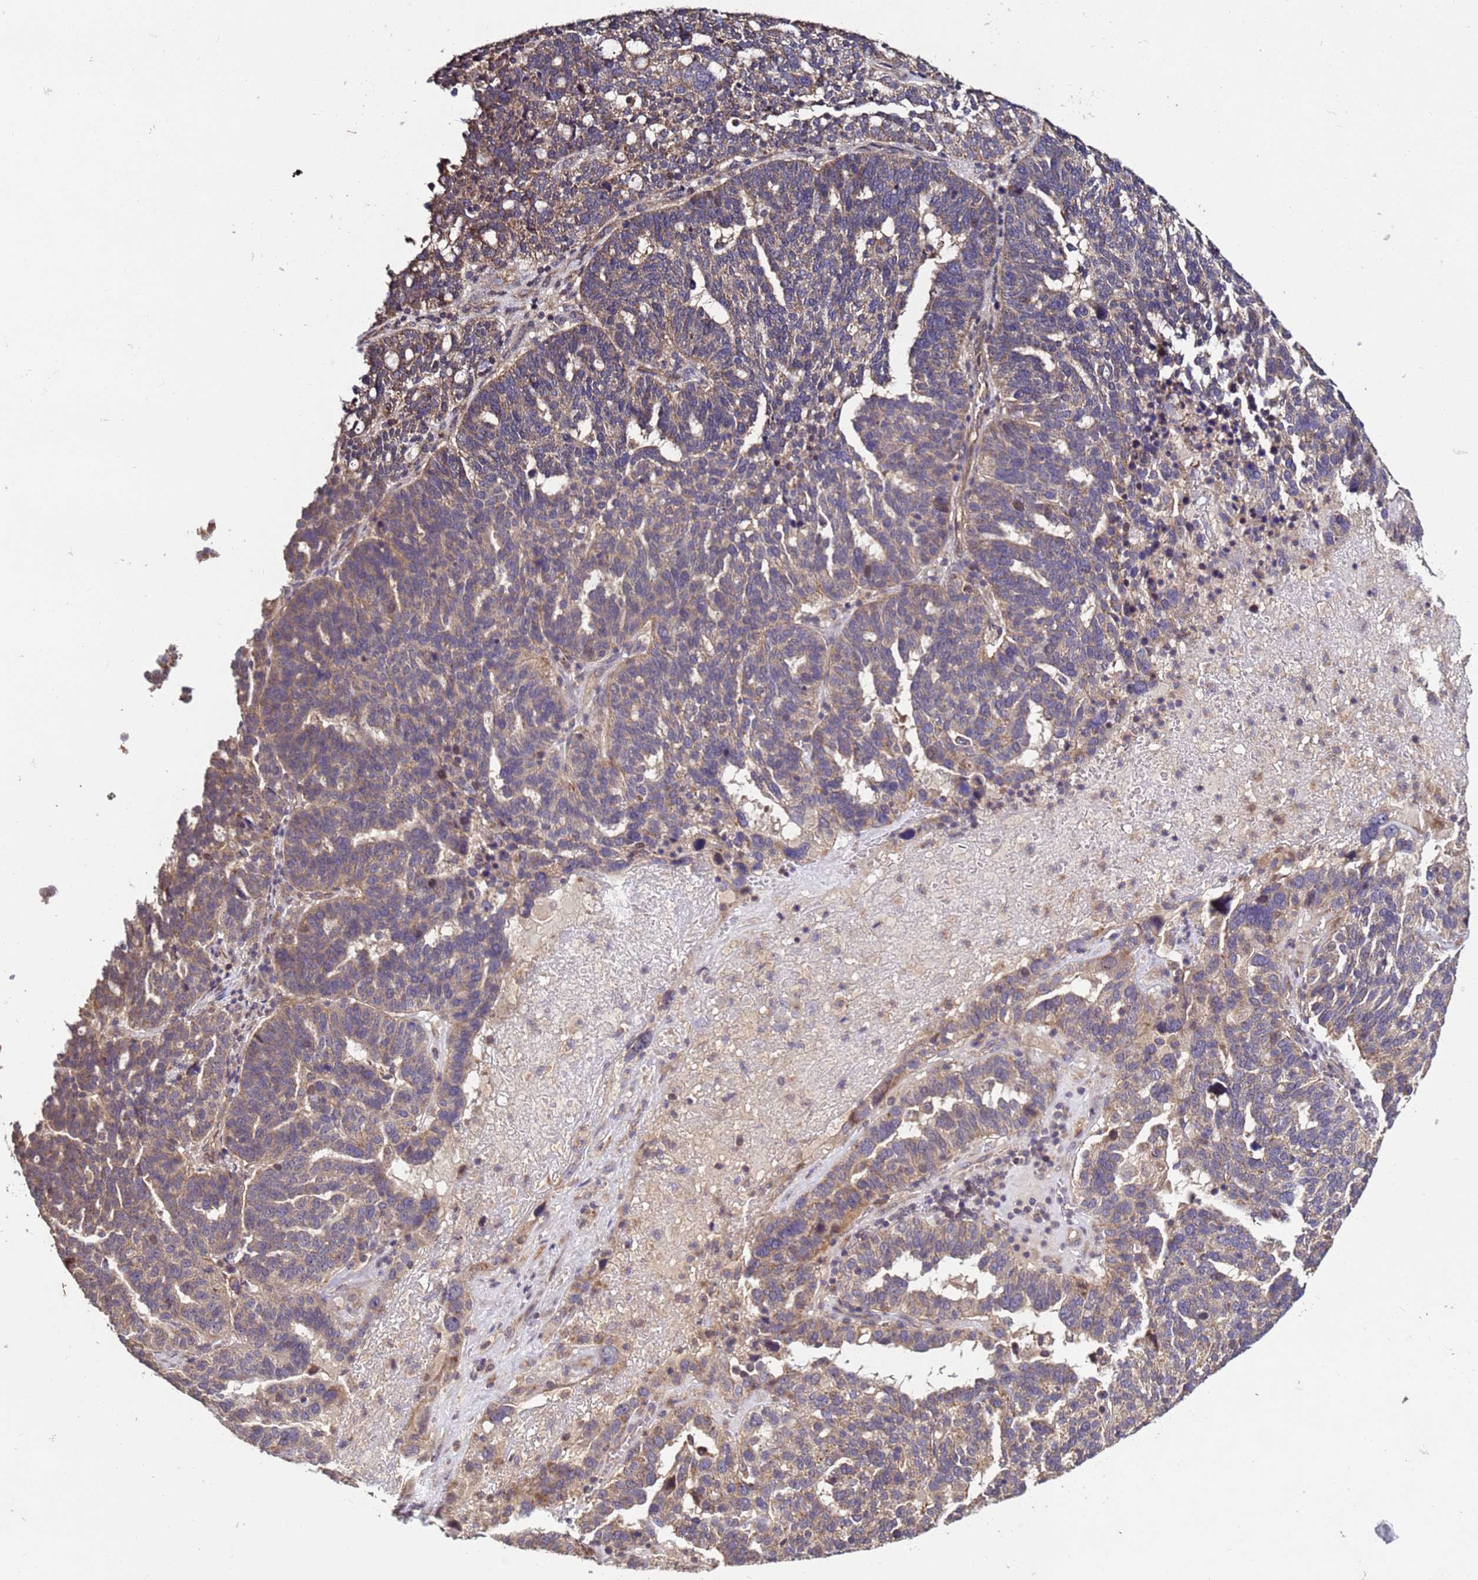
{"staining": {"intensity": "moderate", "quantity": "25%-75%", "location": "cytoplasmic/membranous"}, "tissue": "ovarian cancer", "cell_type": "Tumor cells", "image_type": "cancer", "snomed": [{"axis": "morphology", "description": "Cystadenocarcinoma, serous, NOS"}, {"axis": "topography", "description": "Ovary"}], "caption": "Human ovarian cancer stained with a brown dye reveals moderate cytoplasmic/membranous positive positivity in about 25%-75% of tumor cells.", "gene": "P2RX7", "patient": {"sex": "female", "age": 59}}